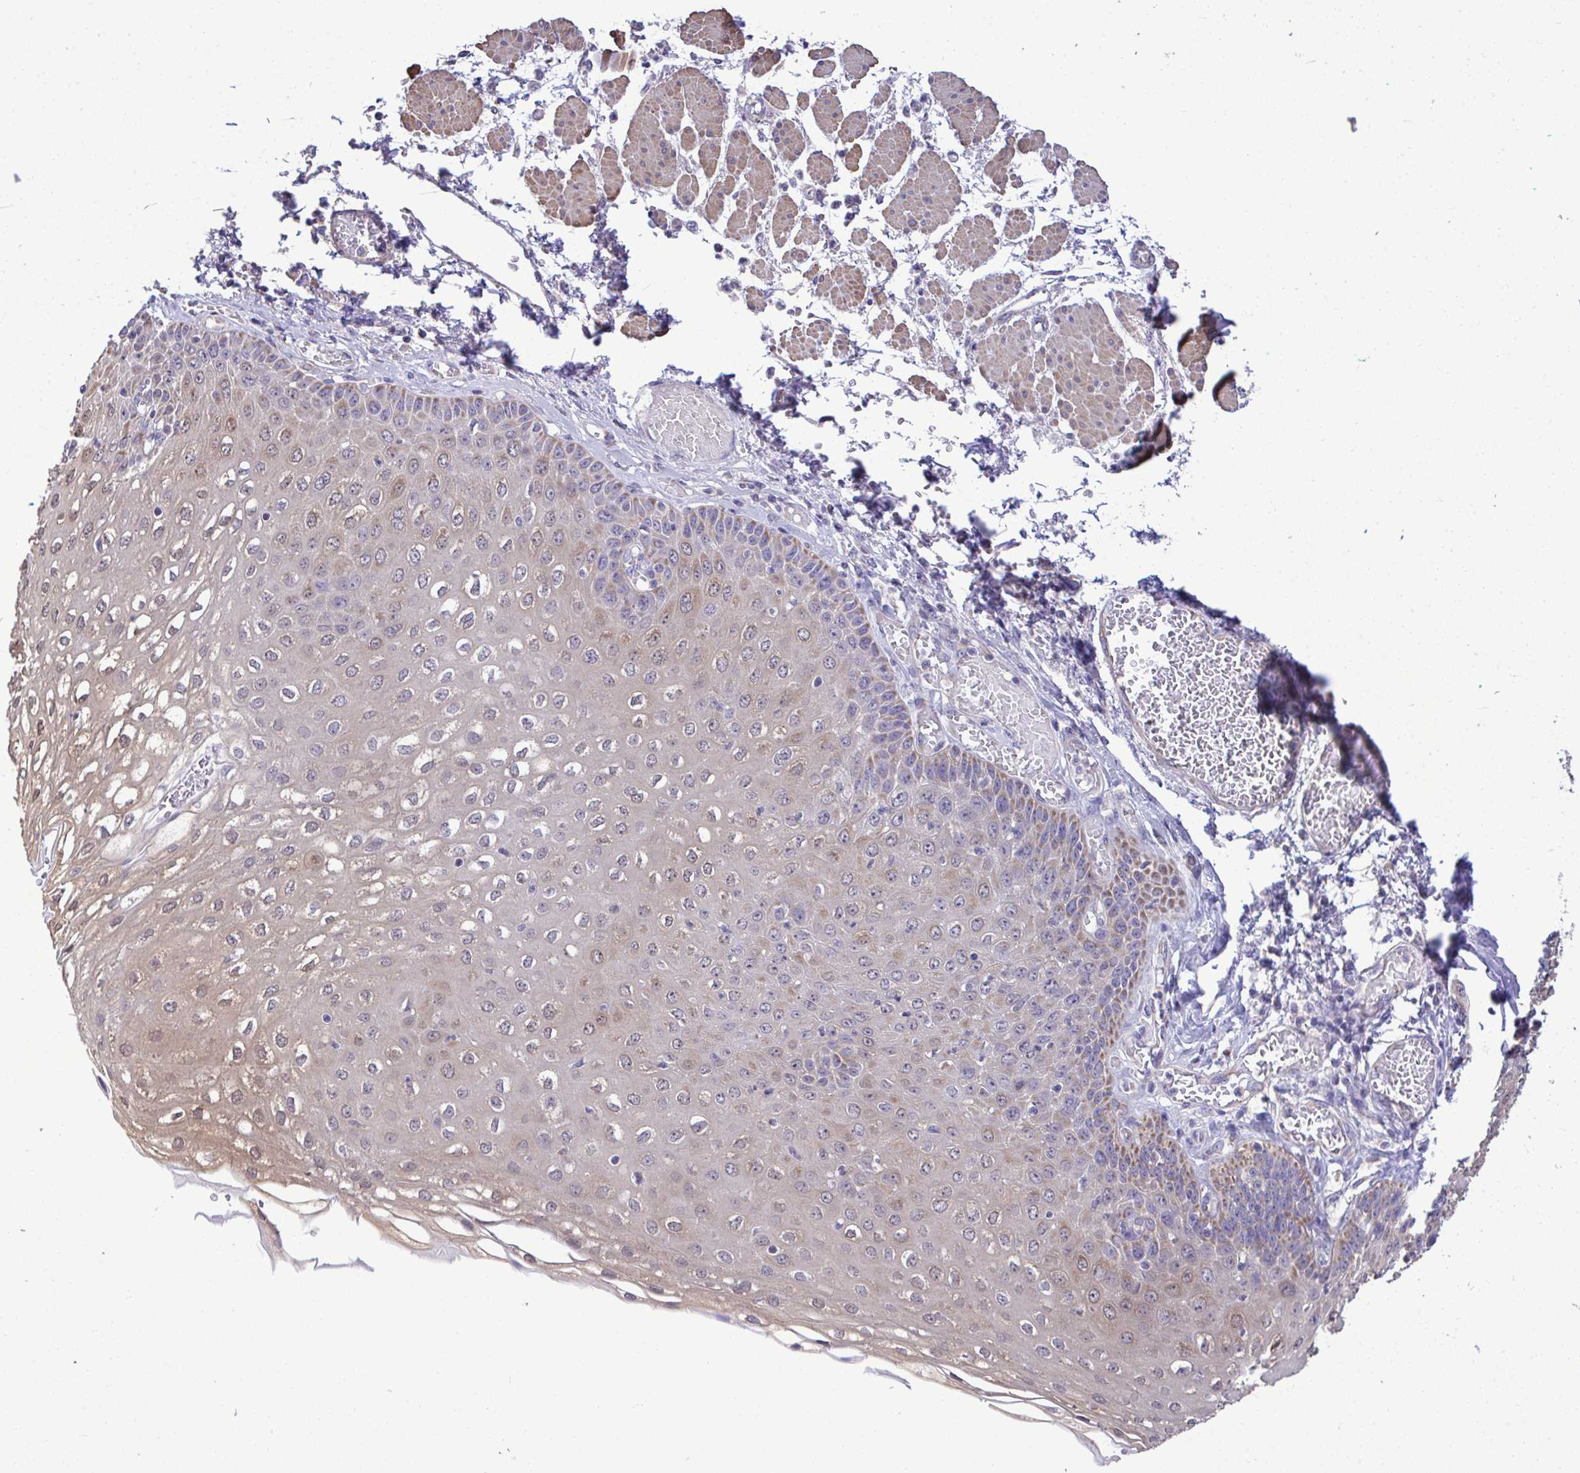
{"staining": {"intensity": "moderate", "quantity": "25%-75%", "location": "cytoplasmic/membranous,nuclear"}, "tissue": "esophagus", "cell_type": "Squamous epithelial cells", "image_type": "normal", "snomed": [{"axis": "morphology", "description": "Normal tissue, NOS"}, {"axis": "morphology", "description": "Adenocarcinoma, NOS"}, {"axis": "topography", "description": "Esophagus"}], "caption": "Esophagus stained with immunohistochemistry (IHC) shows moderate cytoplasmic/membranous,nuclear staining in about 25%-75% of squamous epithelial cells. (Brightfield microscopy of DAB IHC at high magnification).", "gene": "ENSG00000269547", "patient": {"sex": "male", "age": 81}}